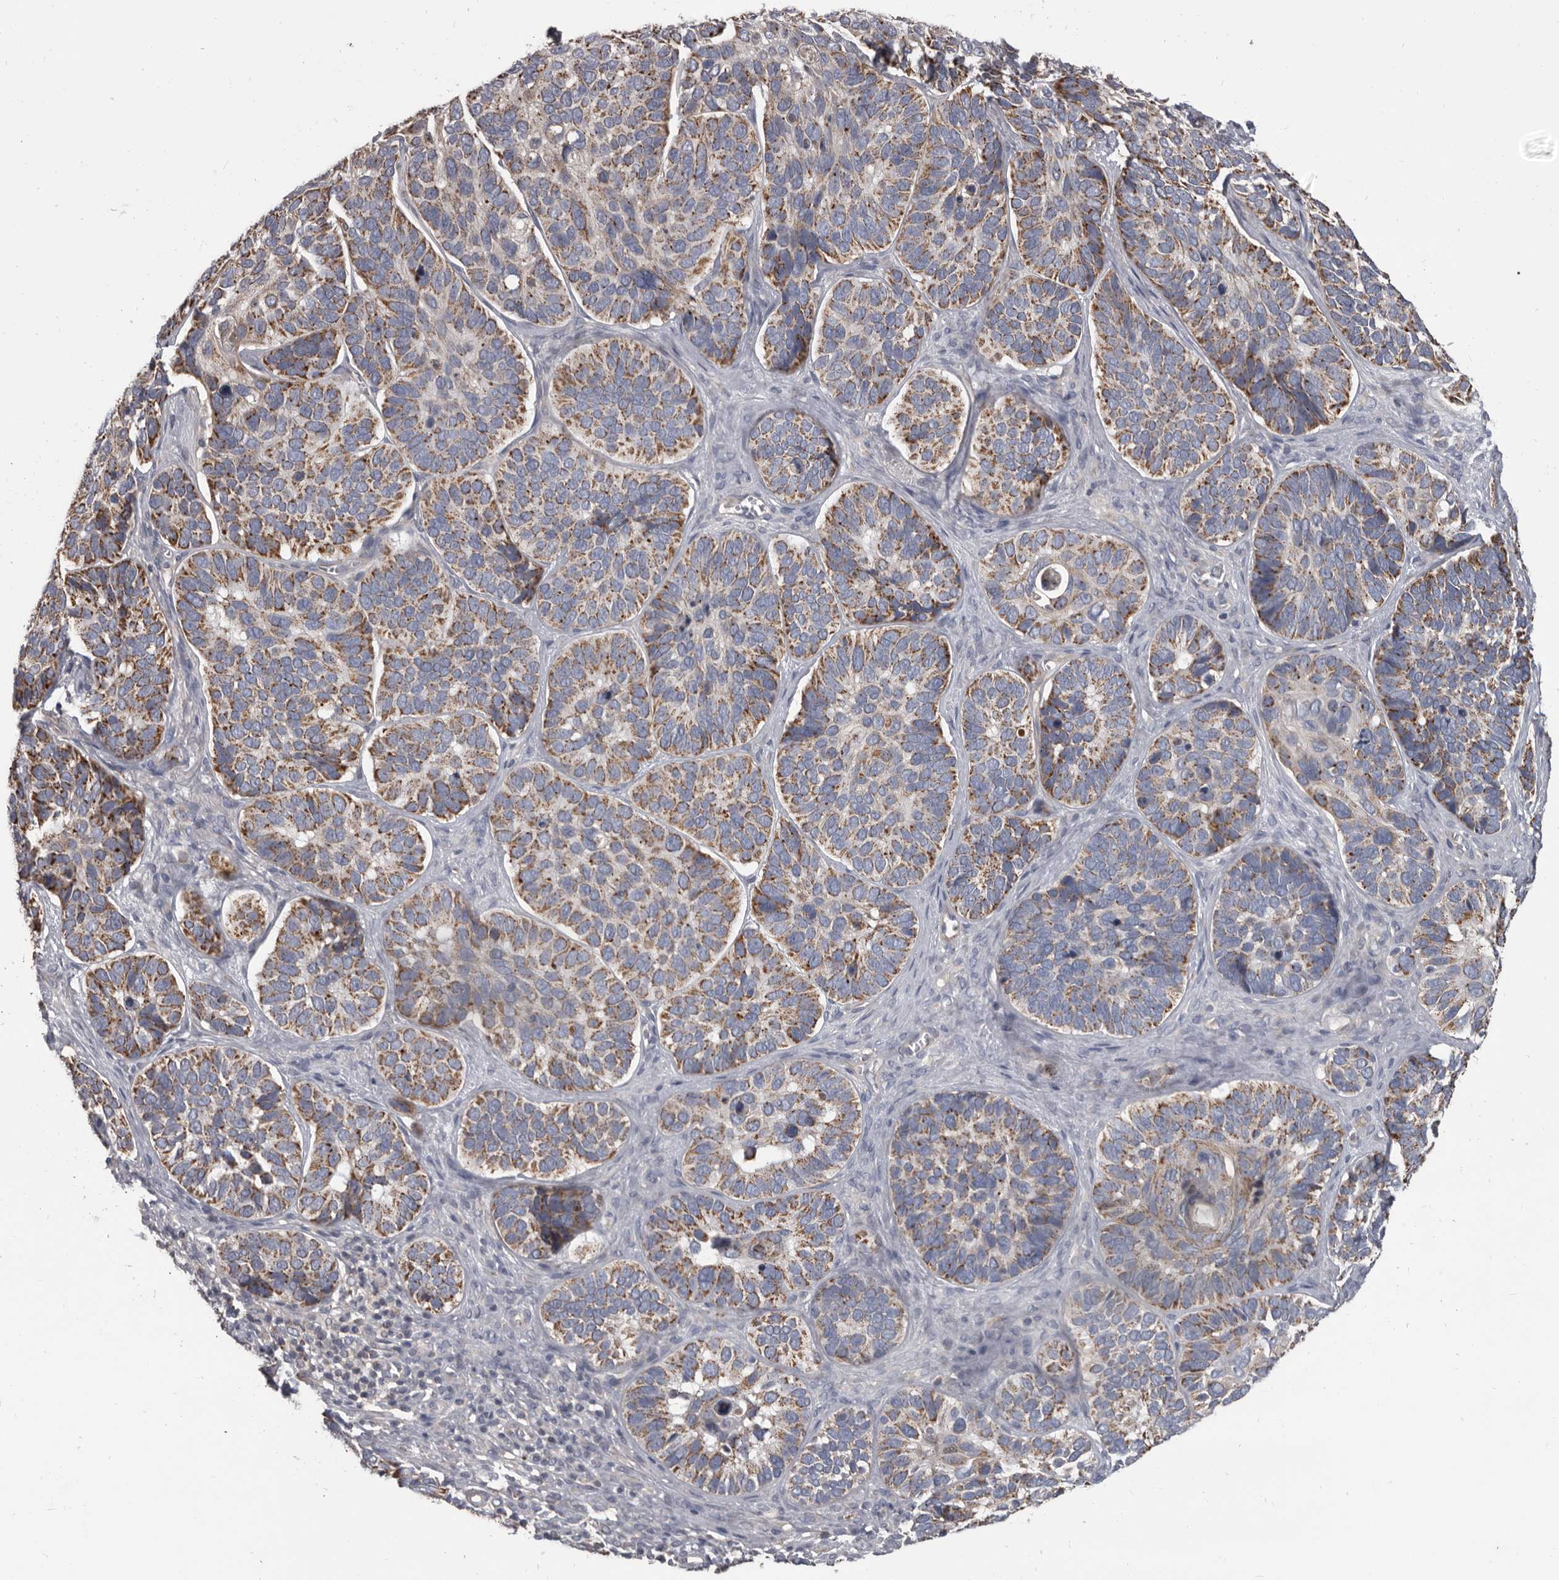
{"staining": {"intensity": "moderate", "quantity": ">75%", "location": "cytoplasmic/membranous"}, "tissue": "skin cancer", "cell_type": "Tumor cells", "image_type": "cancer", "snomed": [{"axis": "morphology", "description": "Basal cell carcinoma"}, {"axis": "topography", "description": "Skin"}], "caption": "This is a photomicrograph of immunohistochemistry (IHC) staining of skin basal cell carcinoma, which shows moderate positivity in the cytoplasmic/membranous of tumor cells.", "gene": "ALDH5A1", "patient": {"sex": "male", "age": 62}}